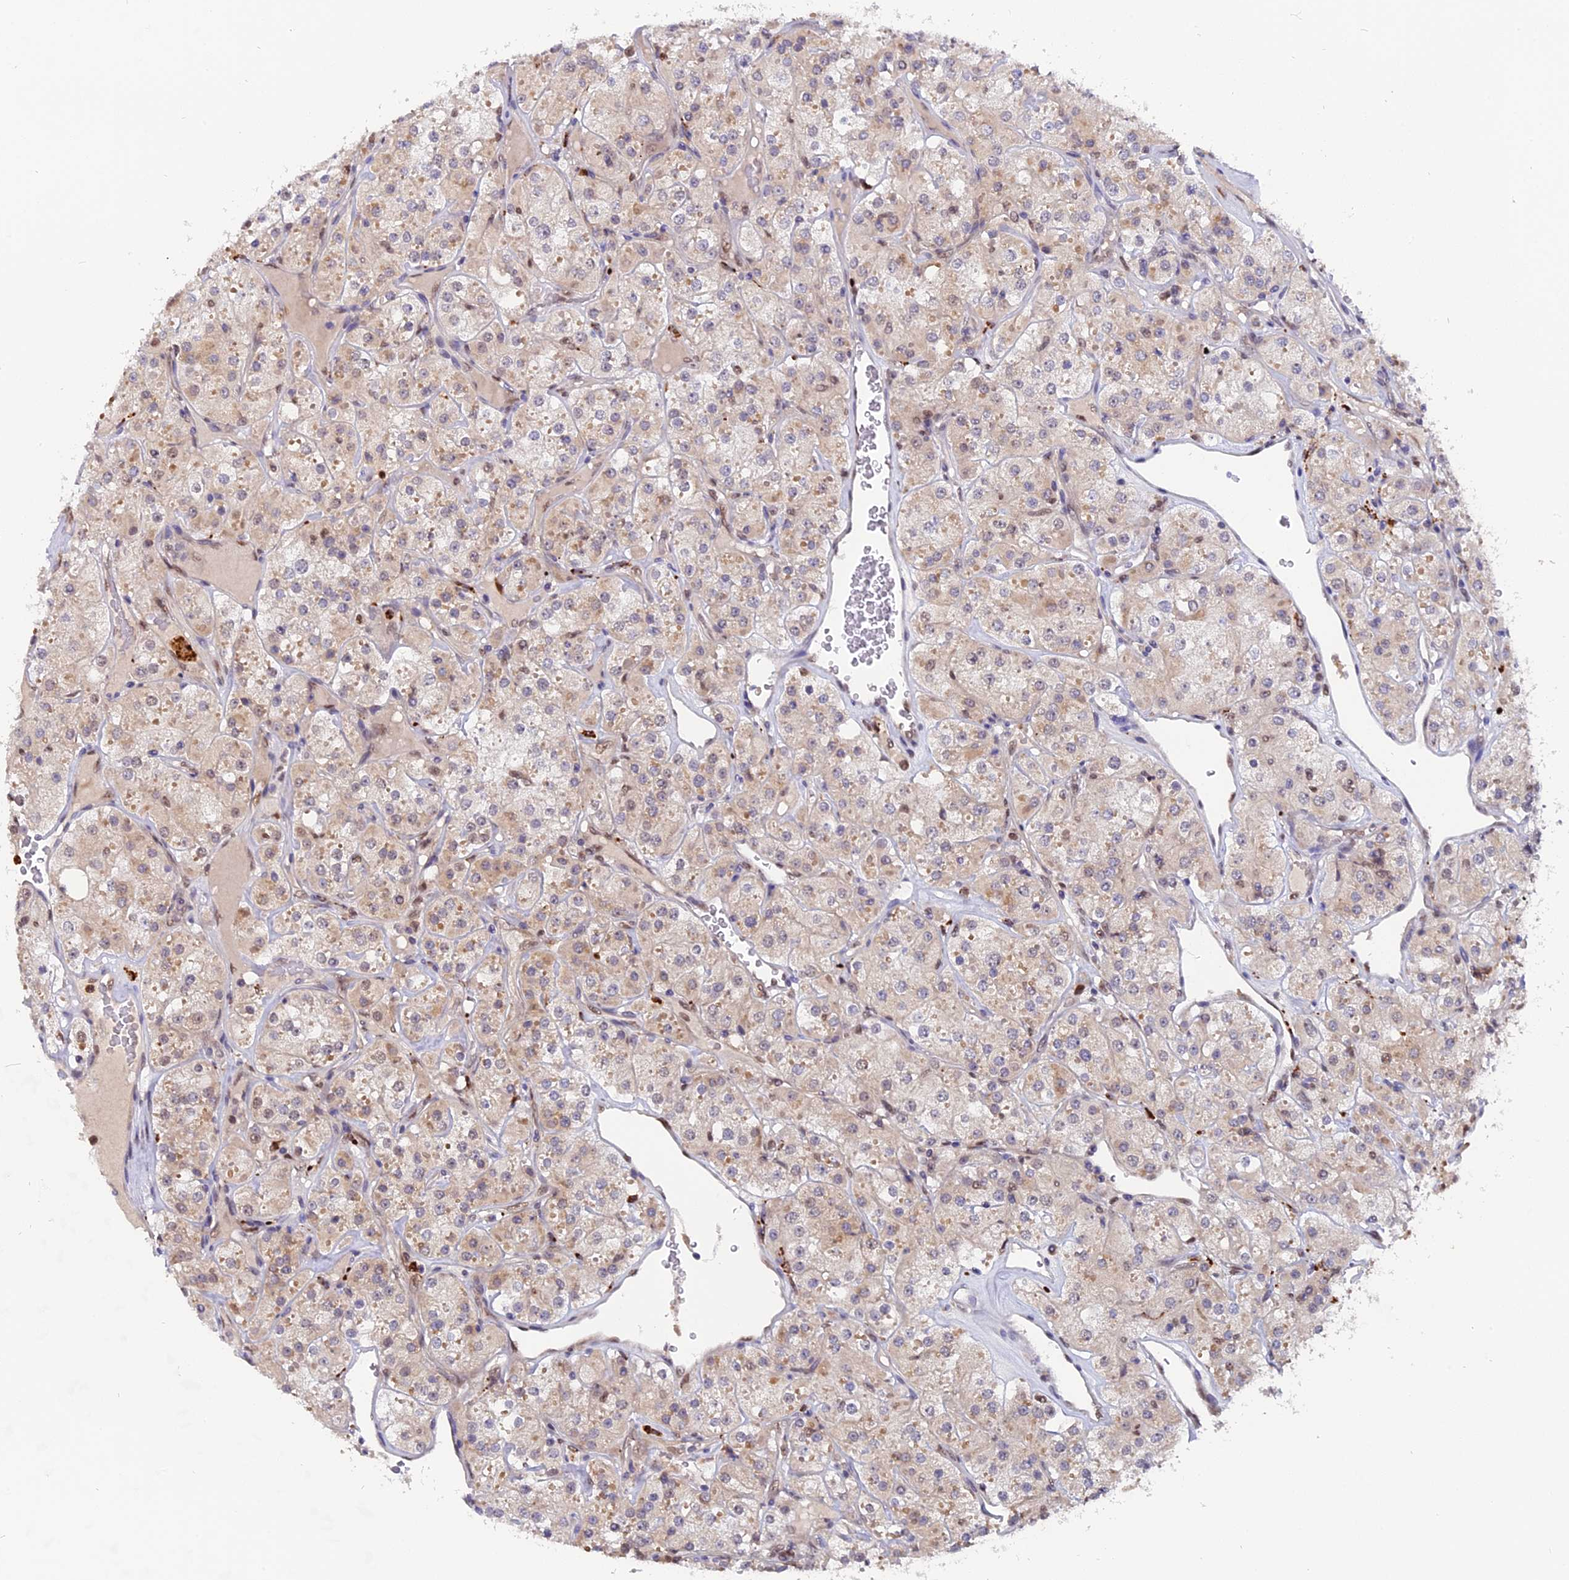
{"staining": {"intensity": "weak", "quantity": ">75%", "location": "cytoplasmic/membranous,nuclear"}, "tissue": "renal cancer", "cell_type": "Tumor cells", "image_type": "cancer", "snomed": [{"axis": "morphology", "description": "Adenocarcinoma, NOS"}, {"axis": "topography", "description": "Kidney"}], "caption": "Adenocarcinoma (renal) tissue demonstrates weak cytoplasmic/membranous and nuclear expression in approximately >75% of tumor cells, visualized by immunohistochemistry. The staining was performed using DAB, with brown indicating positive protein expression. Nuclei are stained blue with hematoxylin.", "gene": "FAM118B", "patient": {"sex": "male", "age": 77}}